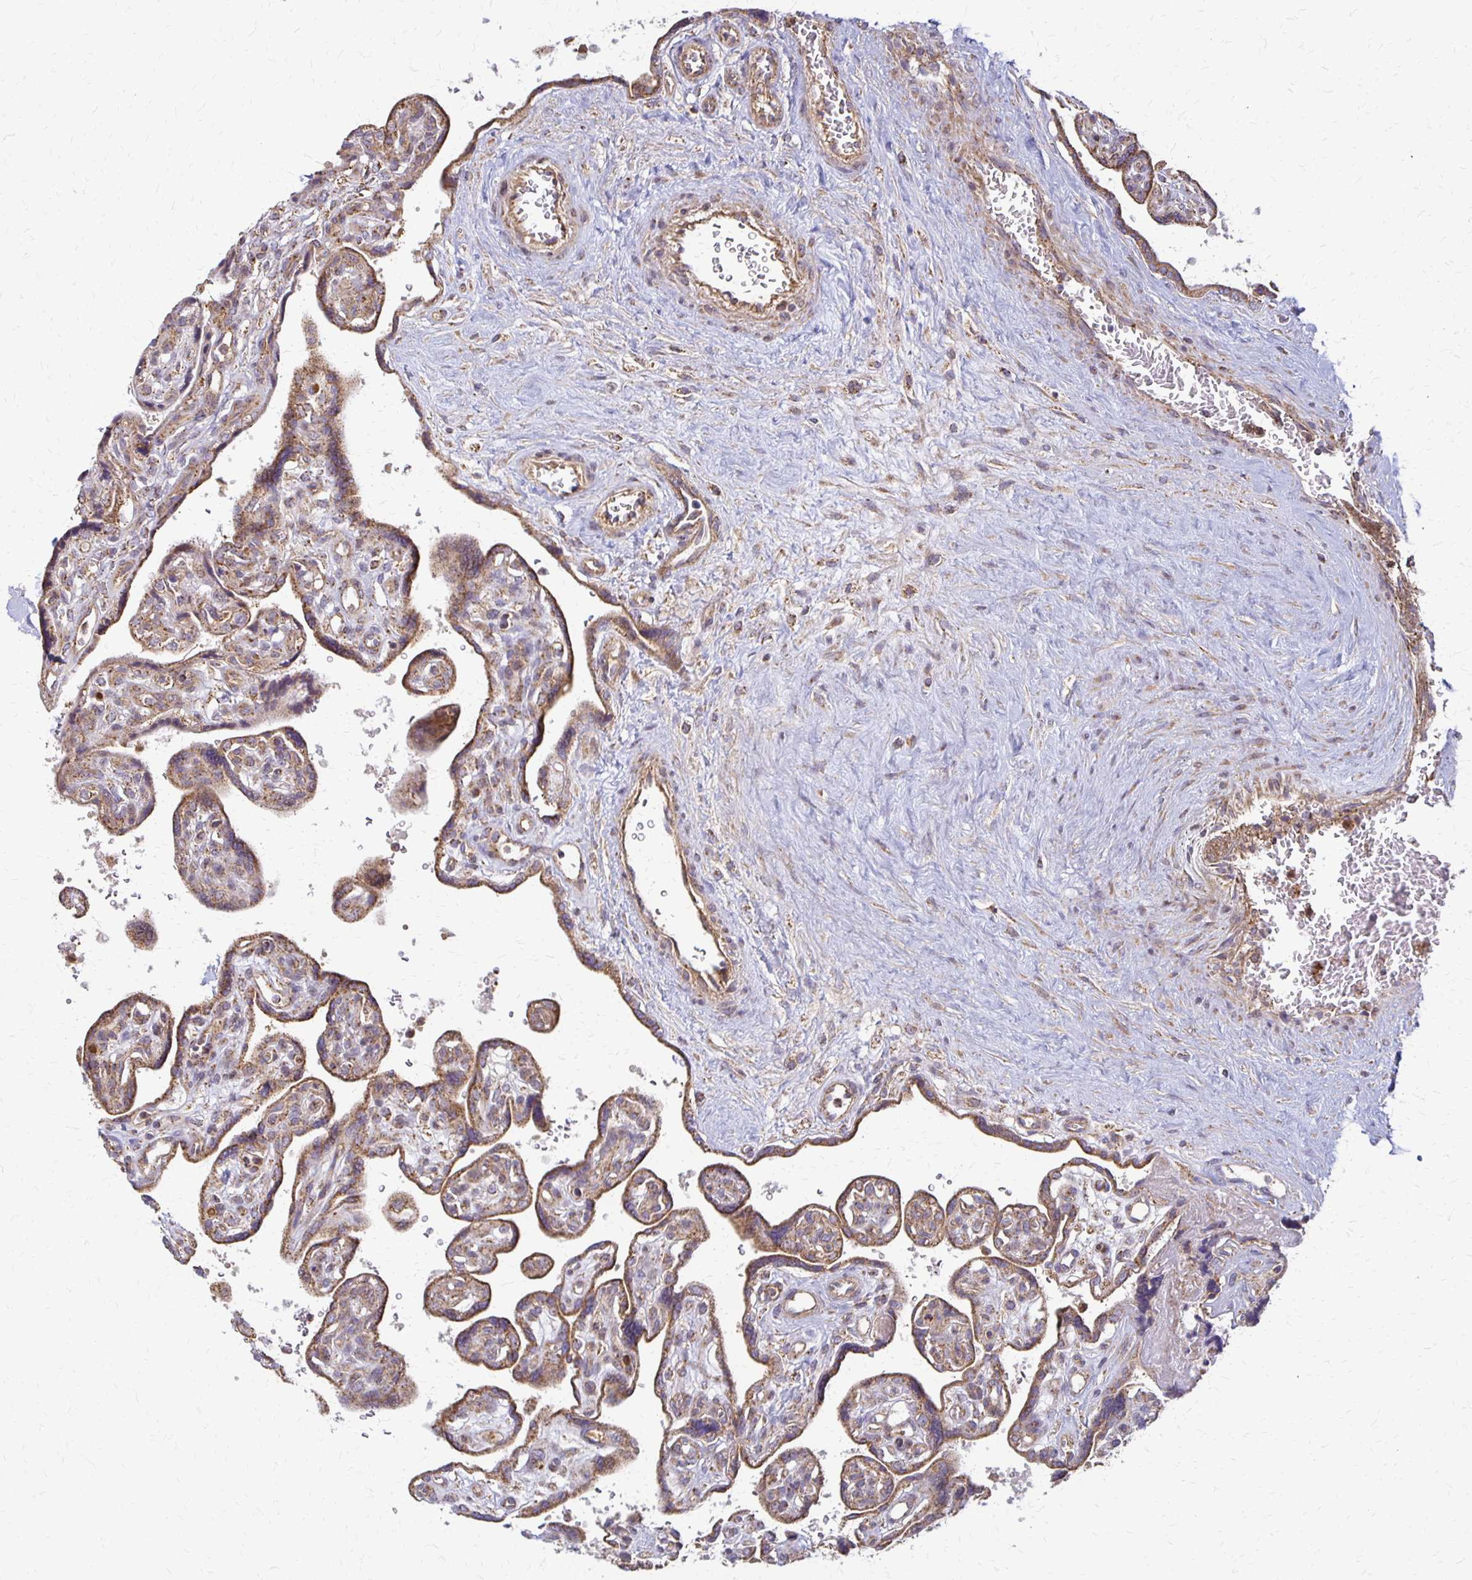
{"staining": {"intensity": "moderate", "quantity": "25%-75%", "location": "cytoplasmic/membranous"}, "tissue": "placenta", "cell_type": "Decidual cells", "image_type": "normal", "snomed": [{"axis": "morphology", "description": "Normal tissue, NOS"}, {"axis": "topography", "description": "Placenta"}], "caption": "Approximately 25%-75% of decidual cells in benign human placenta exhibit moderate cytoplasmic/membranous protein expression as visualized by brown immunohistochemical staining.", "gene": "EIF4EBP2", "patient": {"sex": "female", "age": 39}}